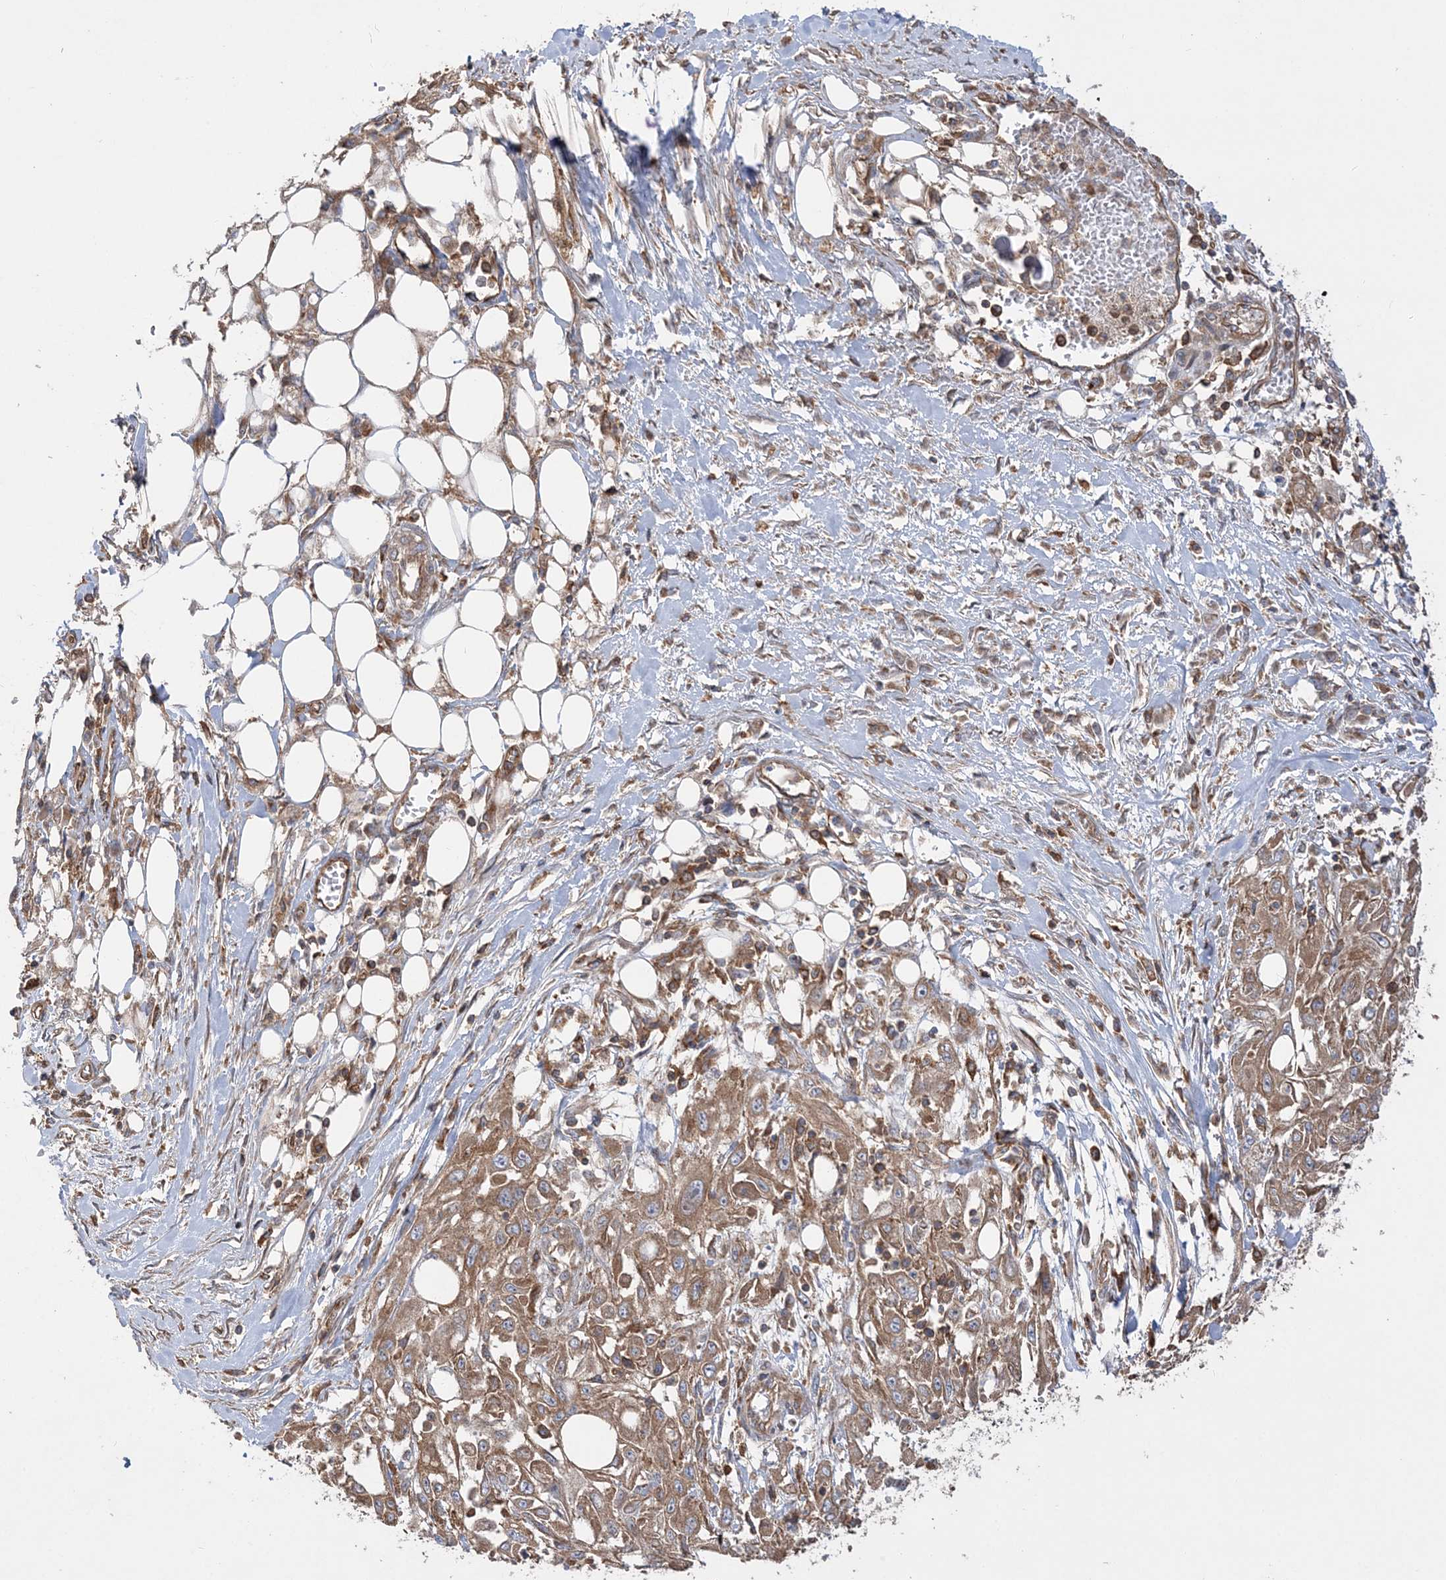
{"staining": {"intensity": "moderate", "quantity": "25%-75%", "location": "cytoplasmic/membranous"}, "tissue": "skin cancer", "cell_type": "Tumor cells", "image_type": "cancer", "snomed": [{"axis": "morphology", "description": "Squamous cell carcinoma, NOS"}, {"axis": "morphology", "description": "Squamous cell carcinoma, metastatic, NOS"}, {"axis": "topography", "description": "Skin"}, {"axis": "topography", "description": "Lymph node"}], "caption": "Skin cancer (squamous cell carcinoma) was stained to show a protein in brown. There is medium levels of moderate cytoplasmic/membranous positivity in about 25%-75% of tumor cells.", "gene": "TBC1D5", "patient": {"sex": "male", "age": 75}}